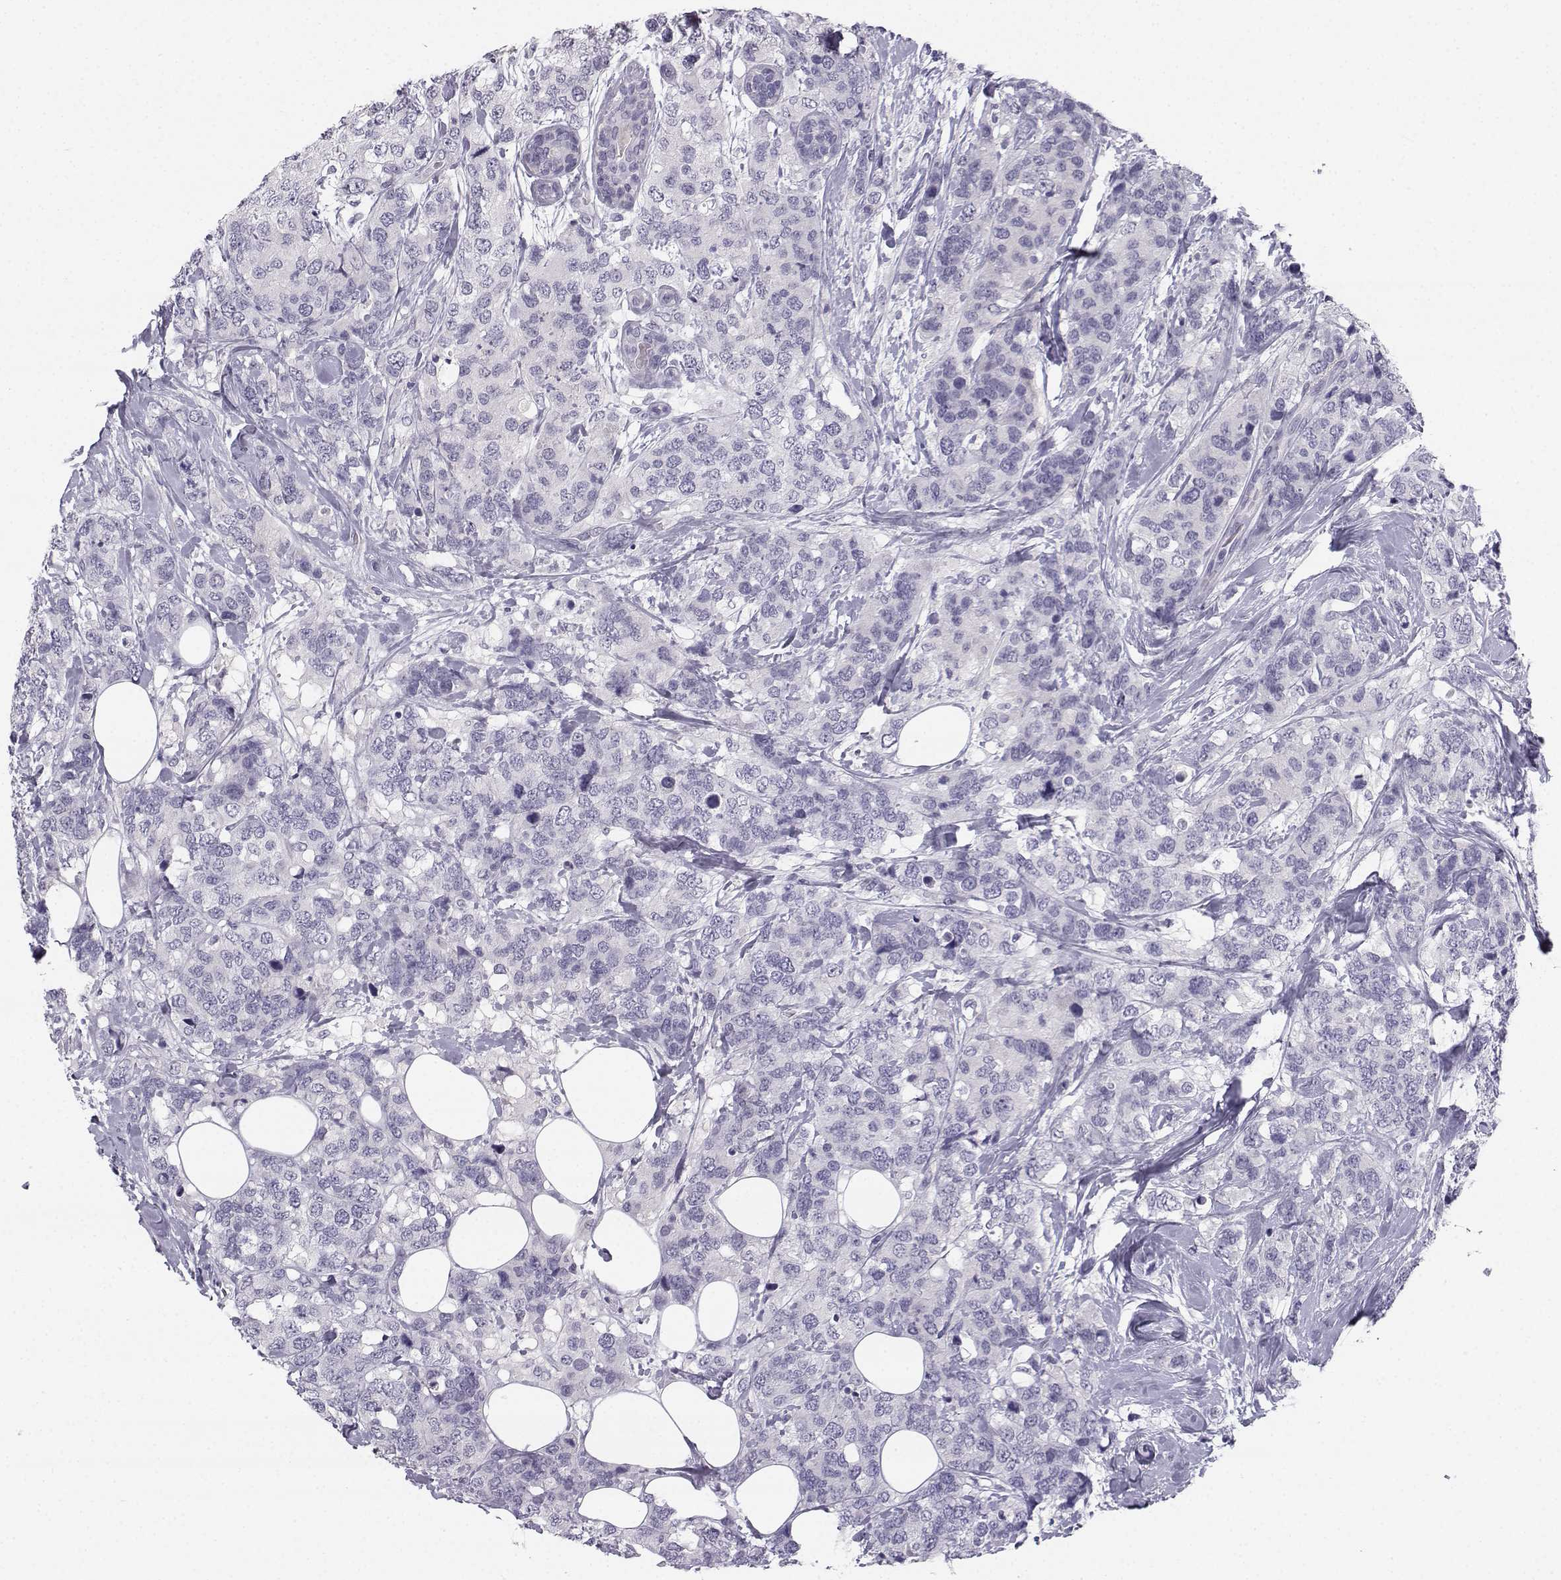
{"staining": {"intensity": "negative", "quantity": "none", "location": "none"}, "tissue": "breast cancer", "cell_type": "Tumor cells", "image_type": "cancer", "snomed": [{"axis": "morphology", "description": "Lobular carcinoma"}, {"axis": "topography", "description": "Breast"}], "caption": "DAB immunohistochemical staining of human lobular carcinoma (breast) exhibits no significant expression in tumor cells.", "gene": "SYCE1", "patient": {"sex": "female", "age": 59}}